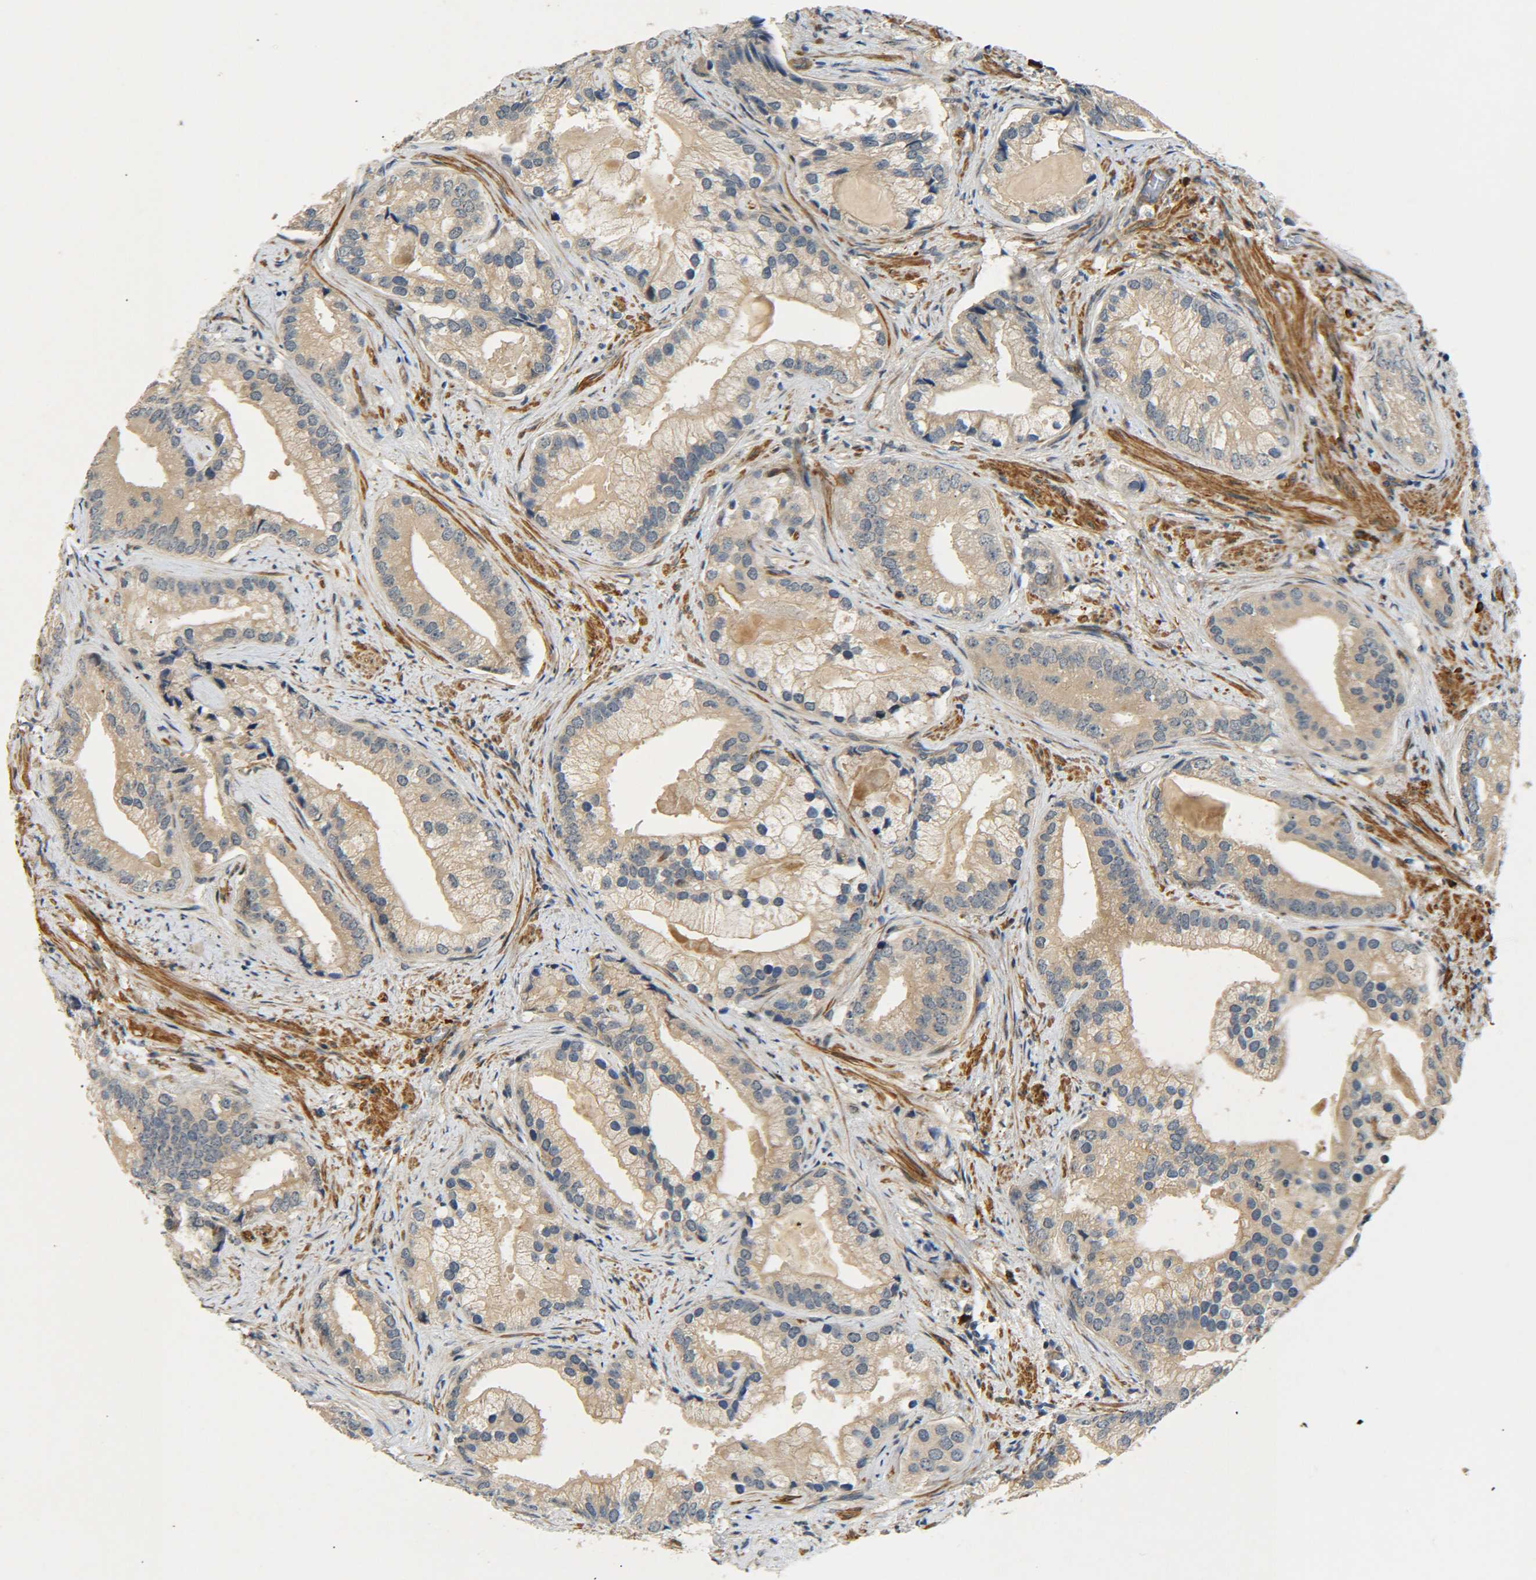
{"staining": {"intensity": "weak", "quantity": ">75%", "location": "cytoplasmic/membranous"}, "tissue": "prostate cancer", "cell_type": "Tumor cells", "image_type": "cancer", "snomed": [{"axis": "morphology", "description": "Adenocarcinoma, Low grade"}, {"axis": "topography", "description": "Prostate"}], "caption": "The image displays staining of prostate adenocarcinoma (low-grade), revealing weak cytoplasmic/membranous protein positivity (brown color) within tumor cells. (Brightfield microscopy of DAB IHC at high magnification).", "gene": "MEIS1", "patient": {"sex": "male", "age": 71}}